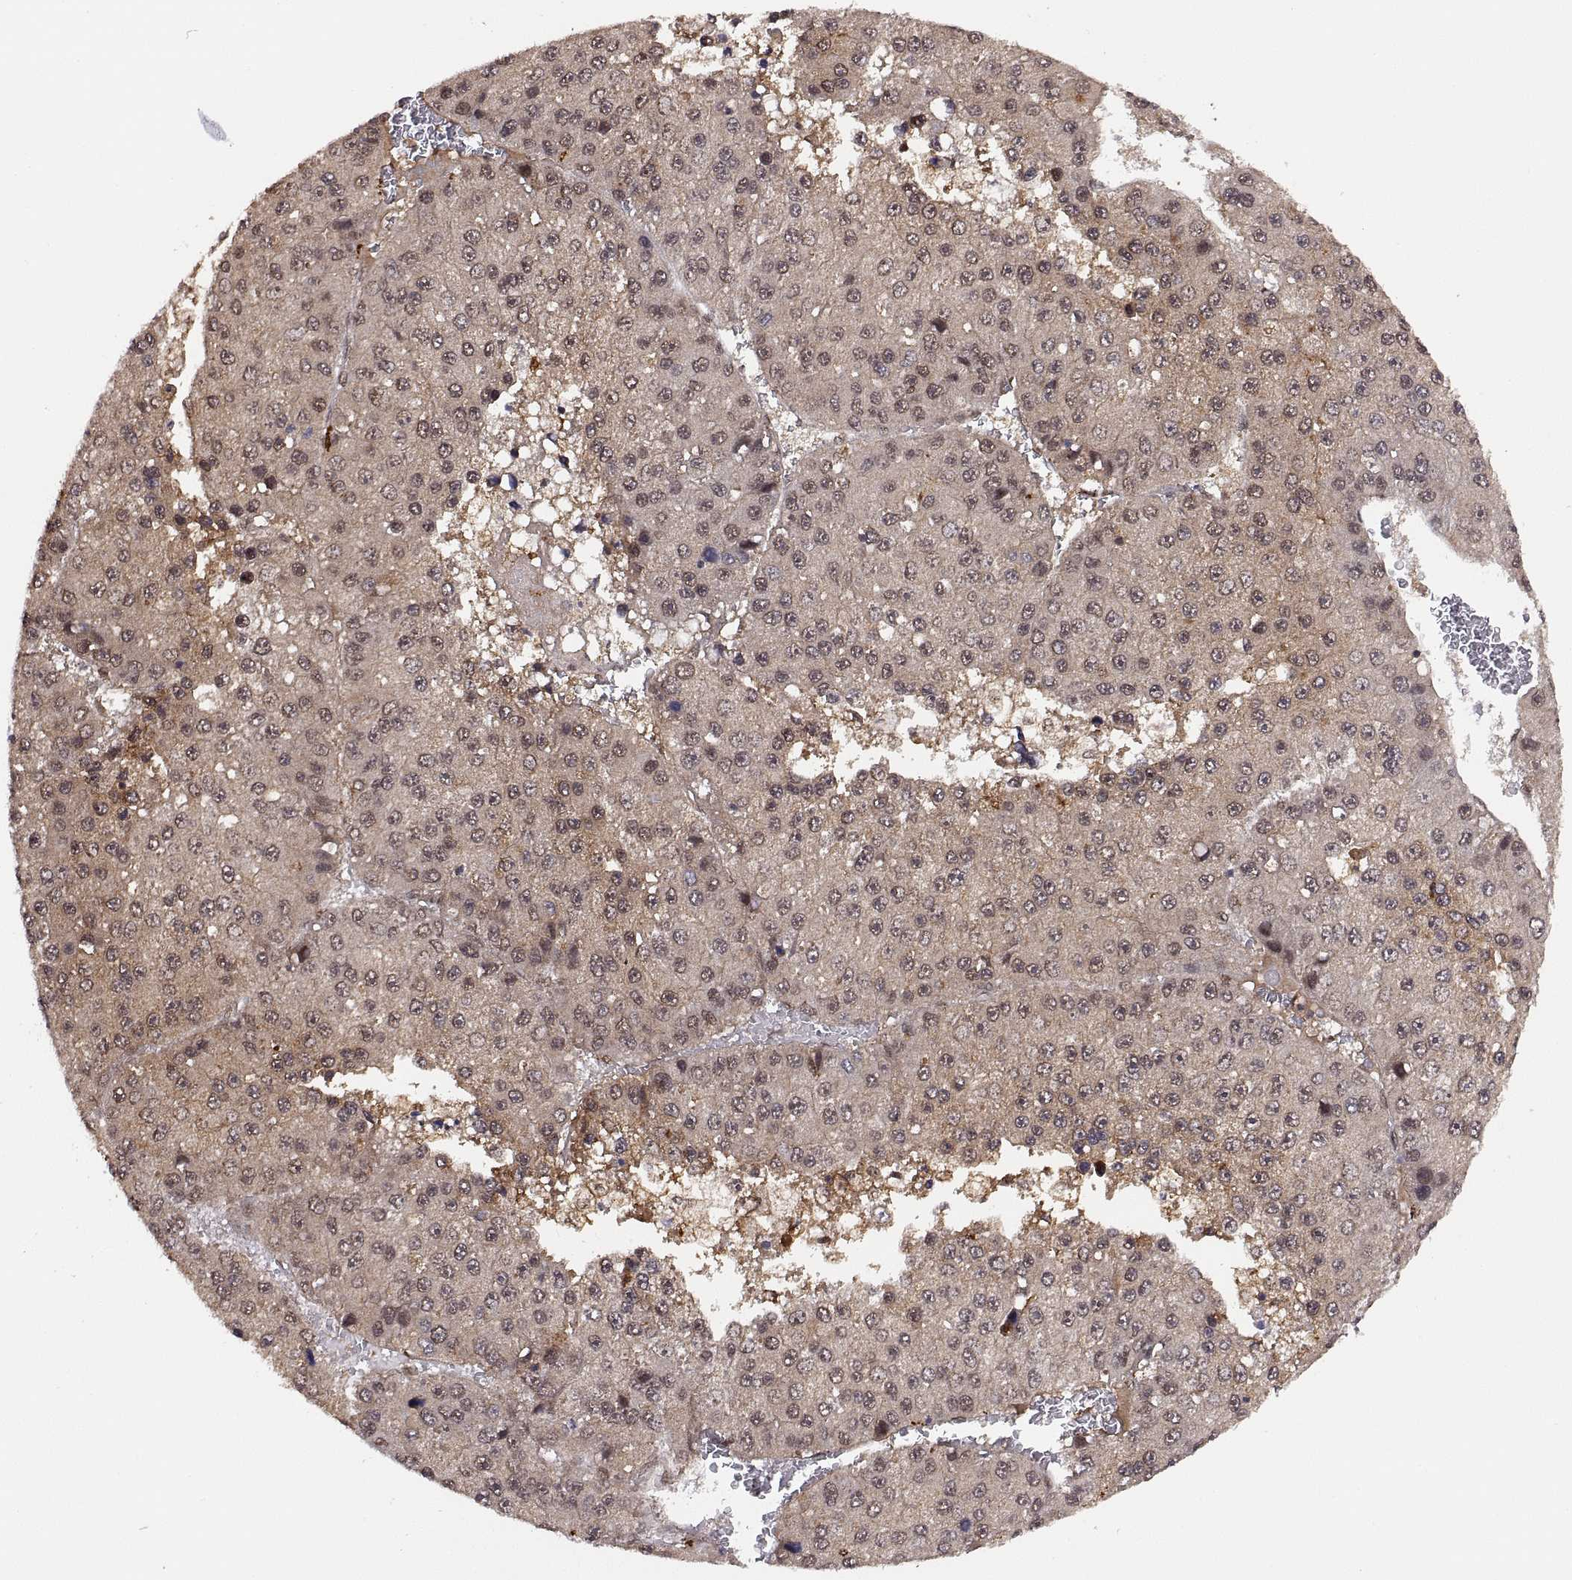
{"staining": {"intensity": "weak", "quantity": ">75%", "location": "cytoplasmic/membranous"}, "tissue": "liver cancer", "cell_type": "Tumor cells", "image_type": "cancer", "snomed": [{"axis": "morphology", "description": "Carcinoma, Hepatocellular, NOS"}, {"axis": "topography", "description": "Liver"}], "caption": "Immunohistochemistry (IHC) histopathology image of hepatocellular carcinoma (liver) stained for a protein (brown), which exhibits low levels of weak cytoplasmic/membranous expression in about >75% of tumor cells.", "gene": "PSMC2", "patient": {"sex": "female", "age": 73}}